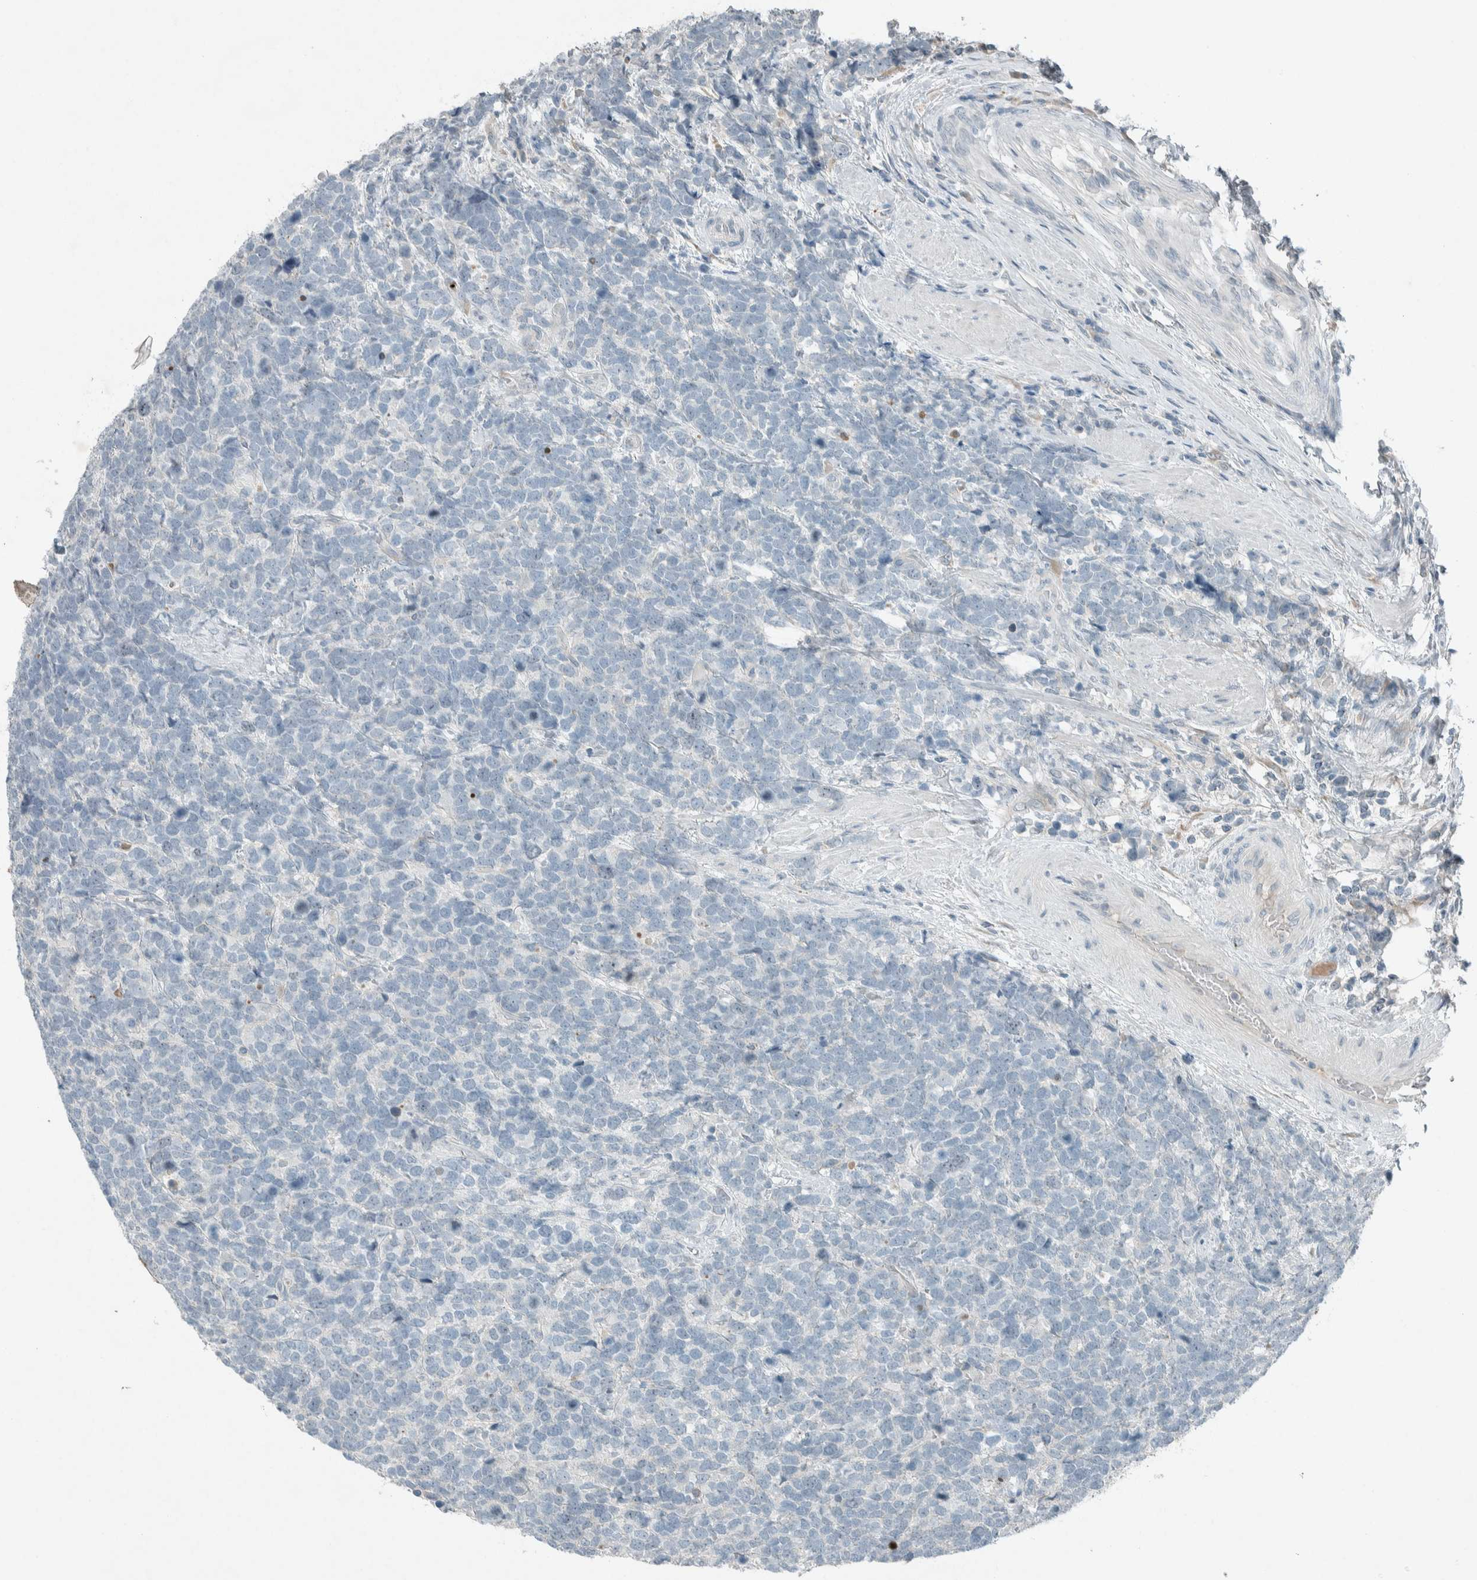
{"staining": {"intensity": "negative", "quantity": "none", "location": "none"}, "tissue": "urothelial cancer", "cell_type": "Tumor cells", "image_type": "cancer", "snomed": [{"axis": "morphology", "description": "Urothelial carcinoma, High grade"}, {"axis": "topography", "description": "Urinary bladder"}], "caption": "Immunohistochemistry of urothelial cancer exhibits no staining in tumor cells.", "gene": "CERCAM", "patient": {"sex": "female", "age": 82}}